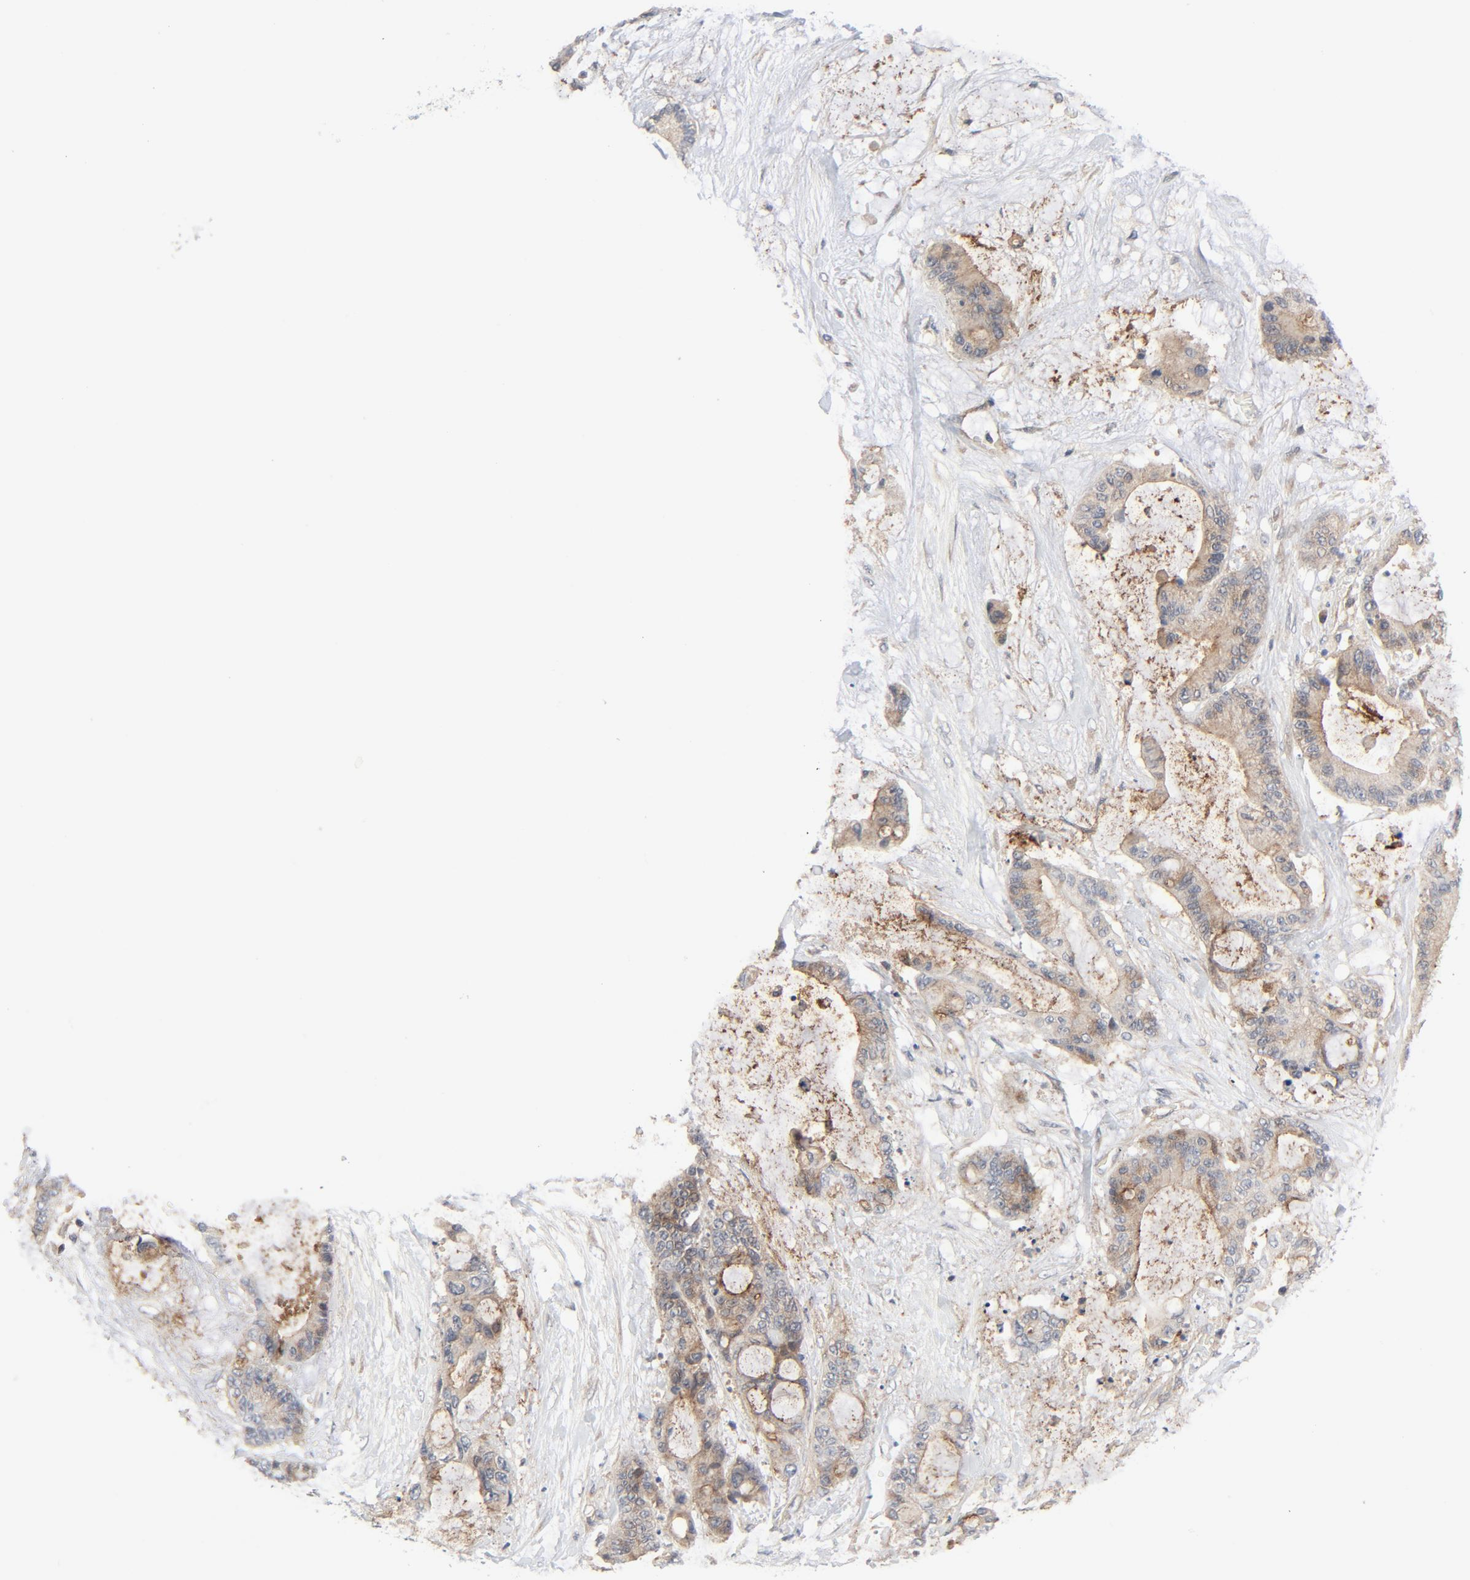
{"staining": {"intensity": "moderate", "quantity": ">75%", "location": "cytoplasmic/membranous"}, "tissue": "liver cancer", "cell_type": "Tumor cells", "image_type": "cancer", "snomed": [{"axis": "morphology", "description": "Cholangiocarcinoma"}, {"axis": "topography", "description": "Liver"}], "caption": "Protein positivity by immunohistochemistry (IHC) reveals moderate cytoplasmic/membranous expression in about >75% of tumor cells in liver cancer.", "gene": "TSG101", "patient": {"sex": "female", "age": 73}}